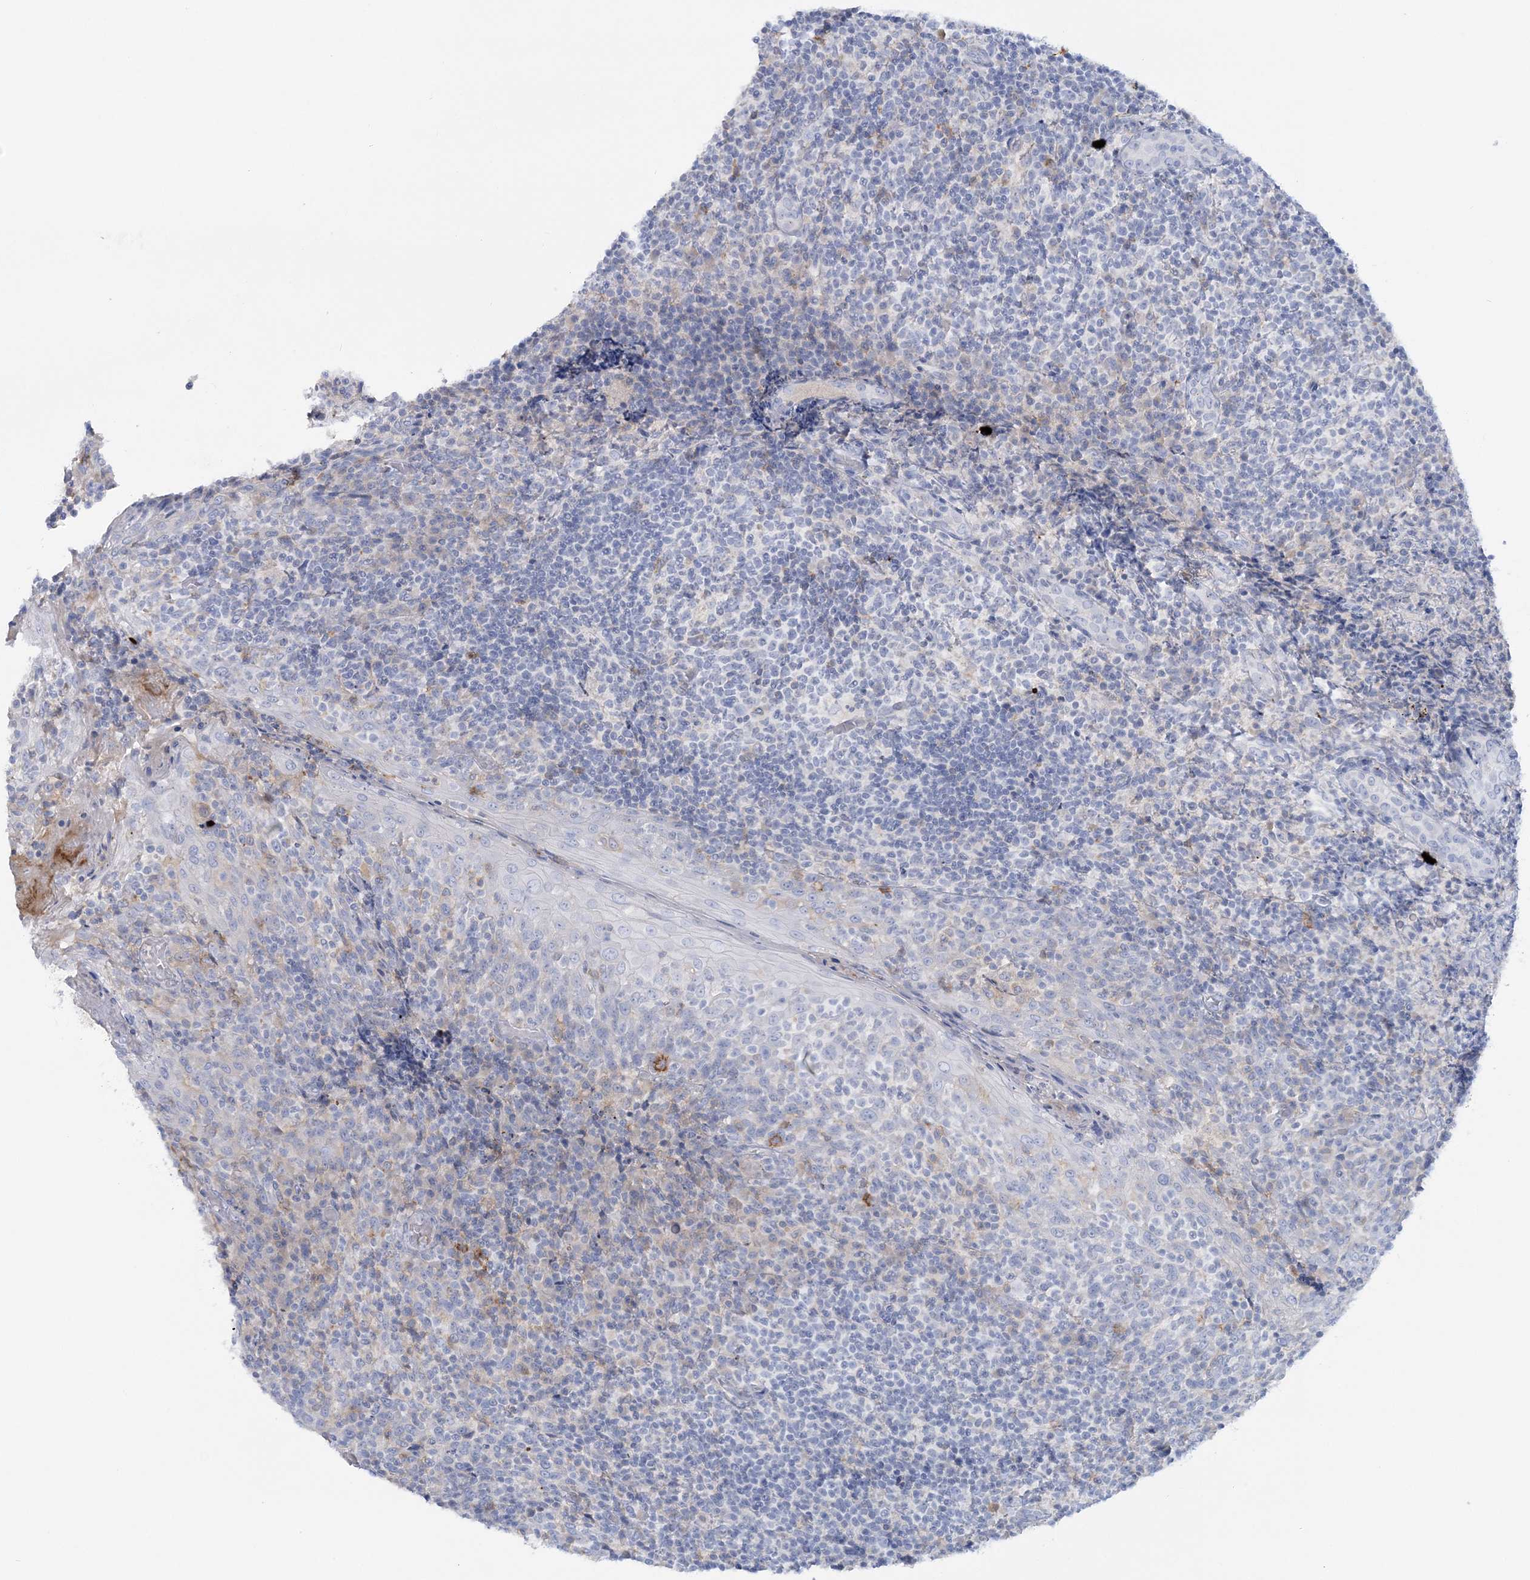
{"staining": {"intensity": "negative", "quantity": "none", "location": "none"}, "tissue": "tonsil", "cell_type": "Germinal center cells", "image_type": "normal", "snomed": [{"axis": "morphology", "description": "Normal tissue, NOS"}, {"axis": "topography", "description": "Tonsil"}], "caption": "High power microscopy image of an IHC photomicrograph of normal tonsil, revealing no significant positivity in germinal center cells.", "gene": "WDSUB1", "patient": {"sex": "female", "age": 19}}